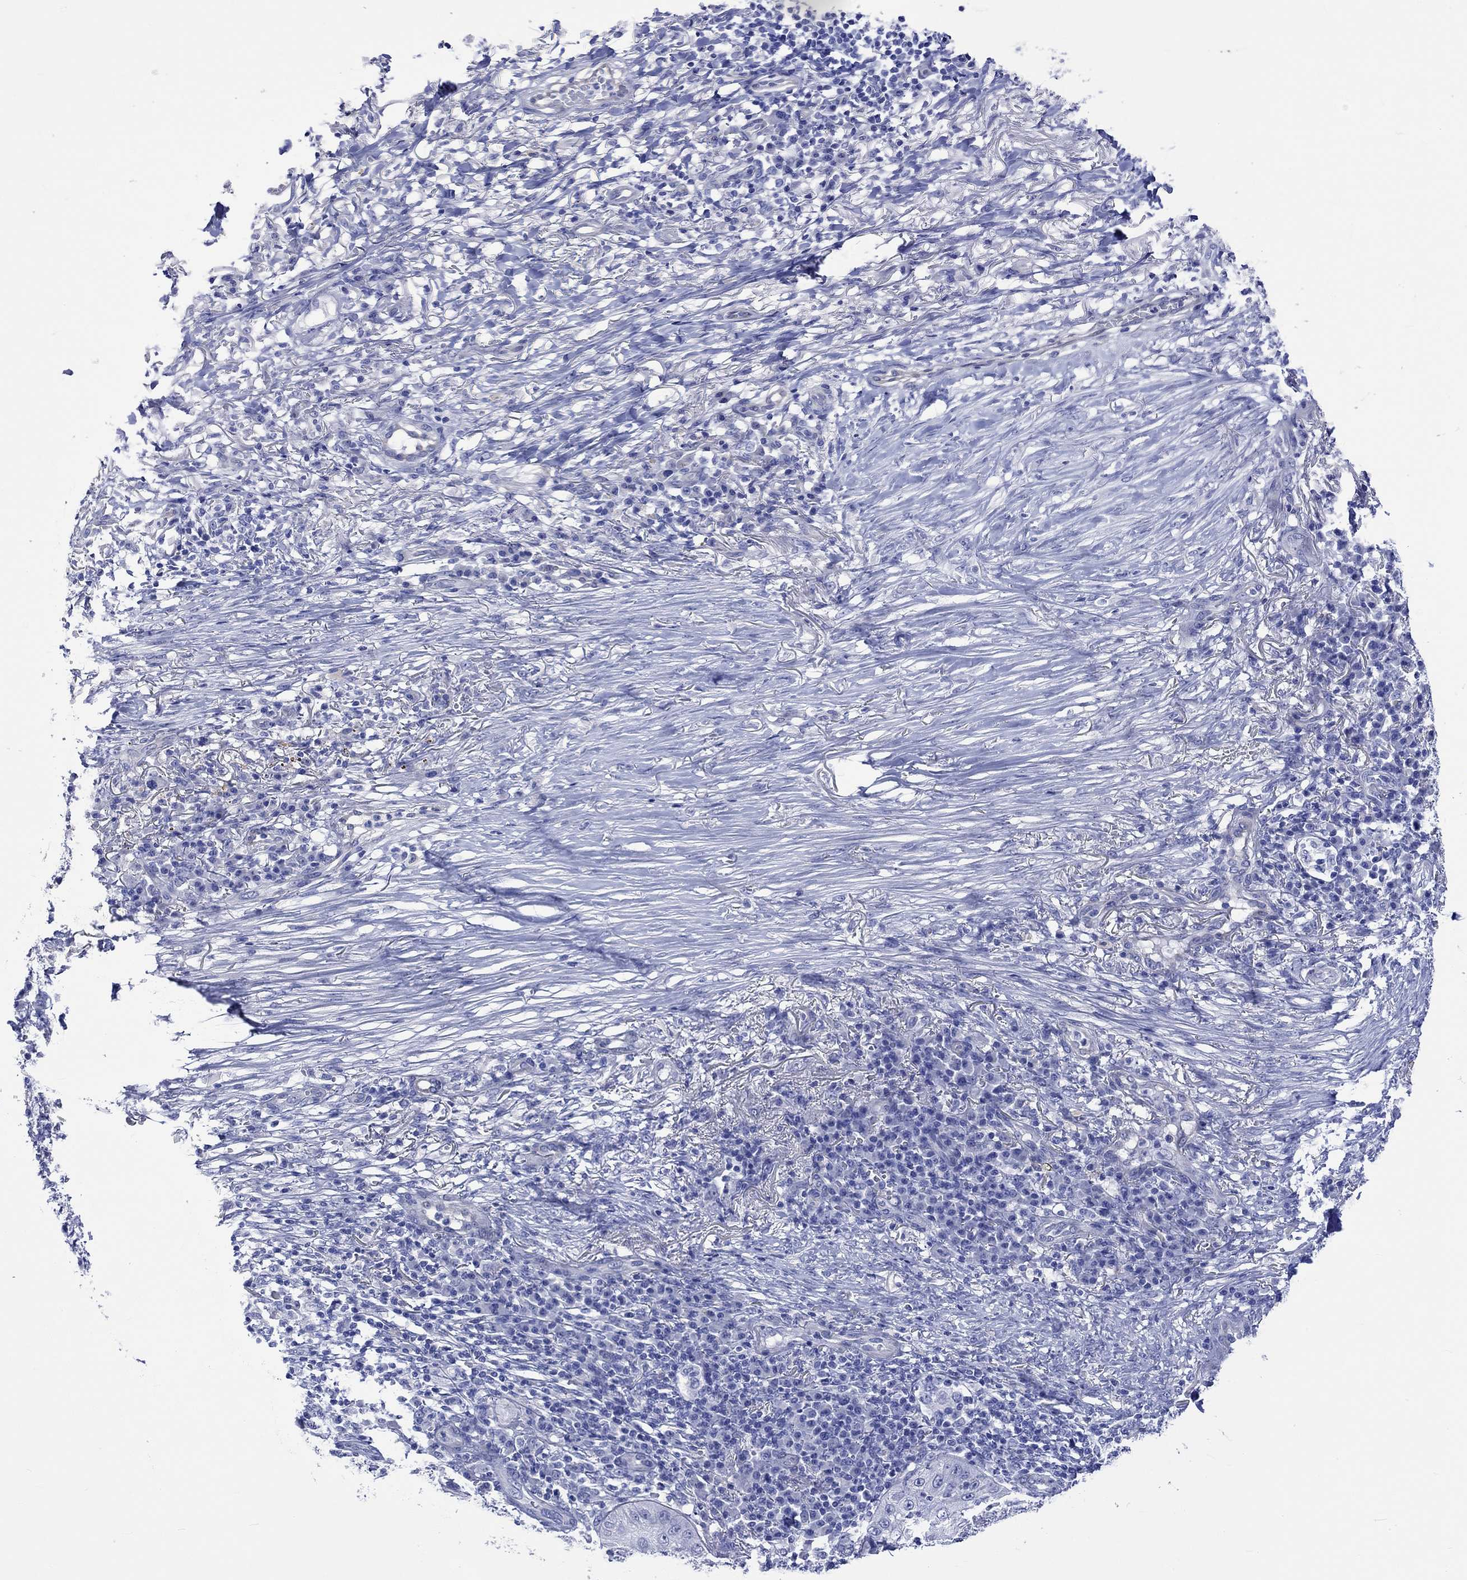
{"staining": {"intensity": "negative", "quantity": "none", "location": "none"}, "tissue": "skin cancer", "cell_type": "Tumor cells", "image_type": "cancer", "snomed": [{"axis": "morphology", "description": "Squamous cell carcinoma, NOS"}, {"axis": "topography", "description": "Skin"}], "caption": "Tumor cells are negative for protein expression in human skin squamous cell carcinoma.", "gene": "HARBI1", "patient": {"sex": "male", "age": 70}}